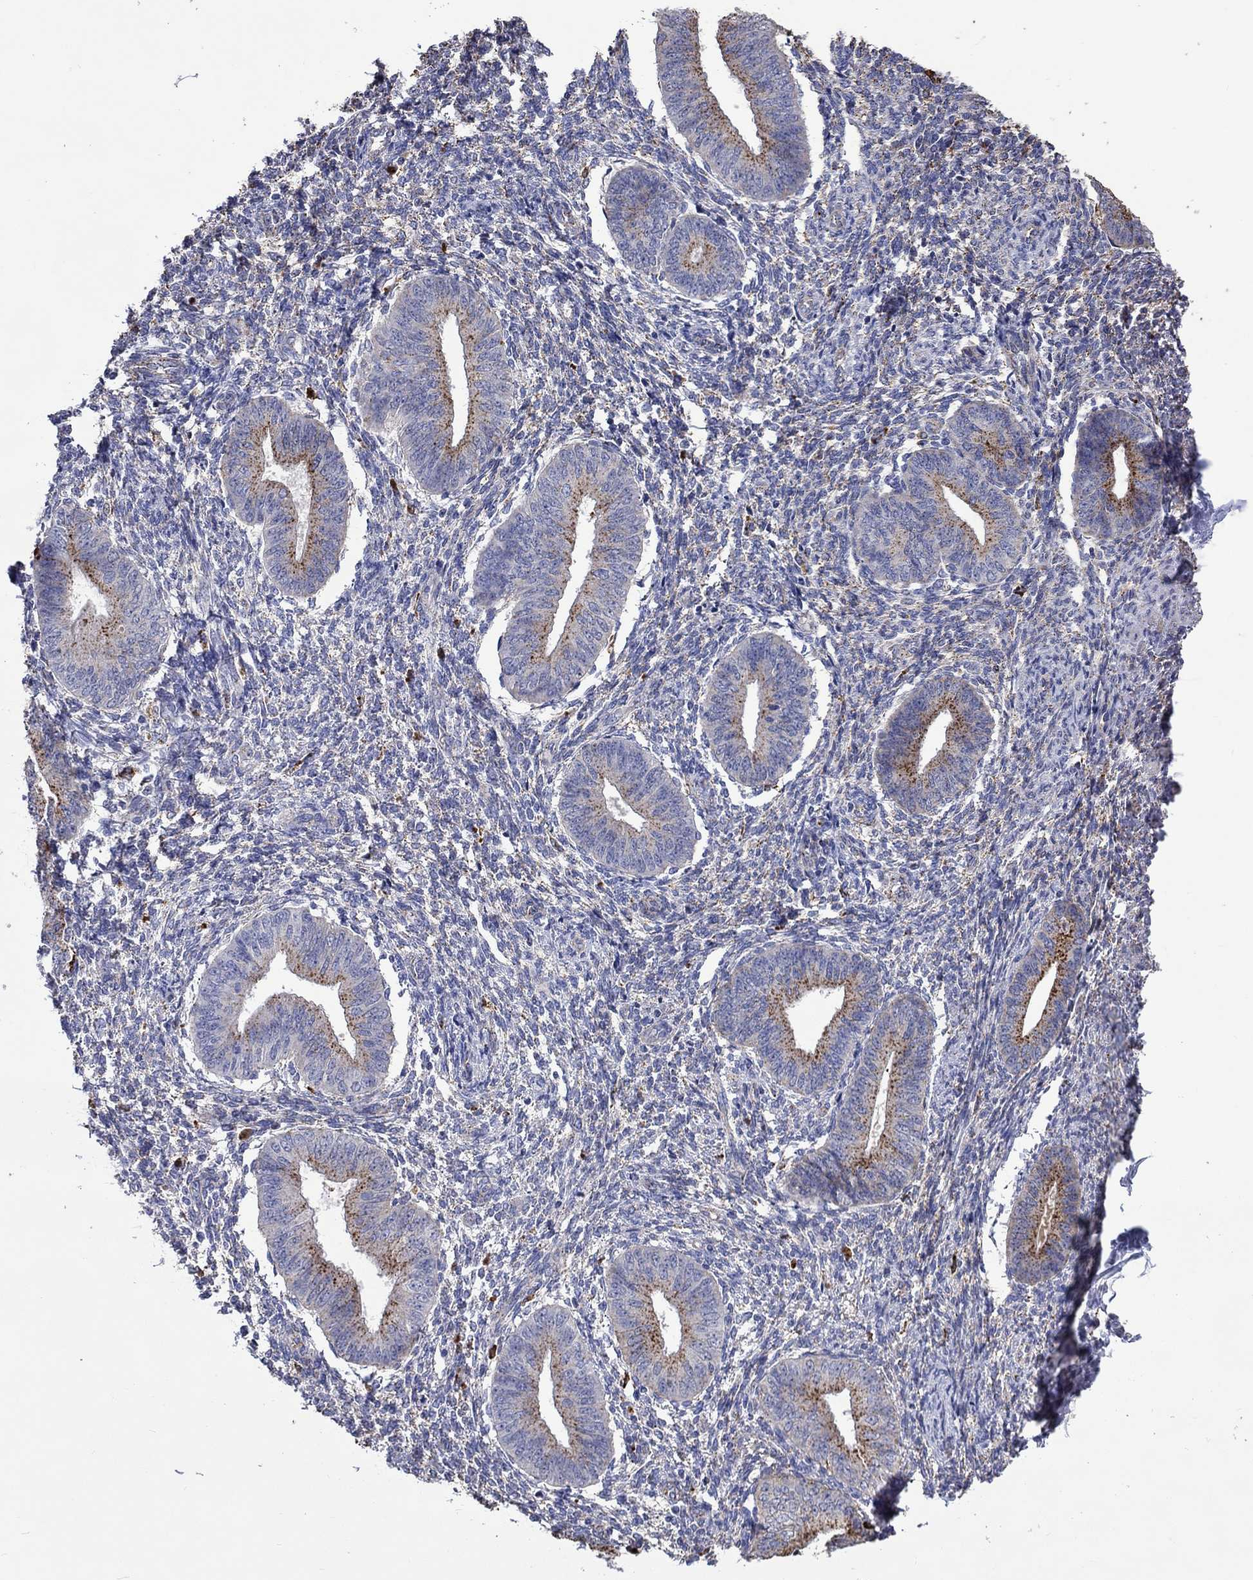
{"staining": {"intensity": "strong", "quantity": "<25%", "location": "cytoplasmic/membranous"}, "tissue": "endometrium", "cell_type": "Cells in endometrial stroma", "image_type": "normal", "snomed": [{"axis": "morphology", "description": "Normal tissue, NOS"}, {"axis": "topography", "description": "Endometrium"}], "caption": "Immunohistochemistry histopathology image of unremarkable endometrium: endometrium stained using immunohistochemistry exhibits medium levels of strong protein expression localized specifically in the cytoplasmic/membranous of cells in endometrial stroma, appearing as a cytoplasmic/membranous brown color.", "gene": "CTSB", "patient": {"sex": "female", "age": 47}}